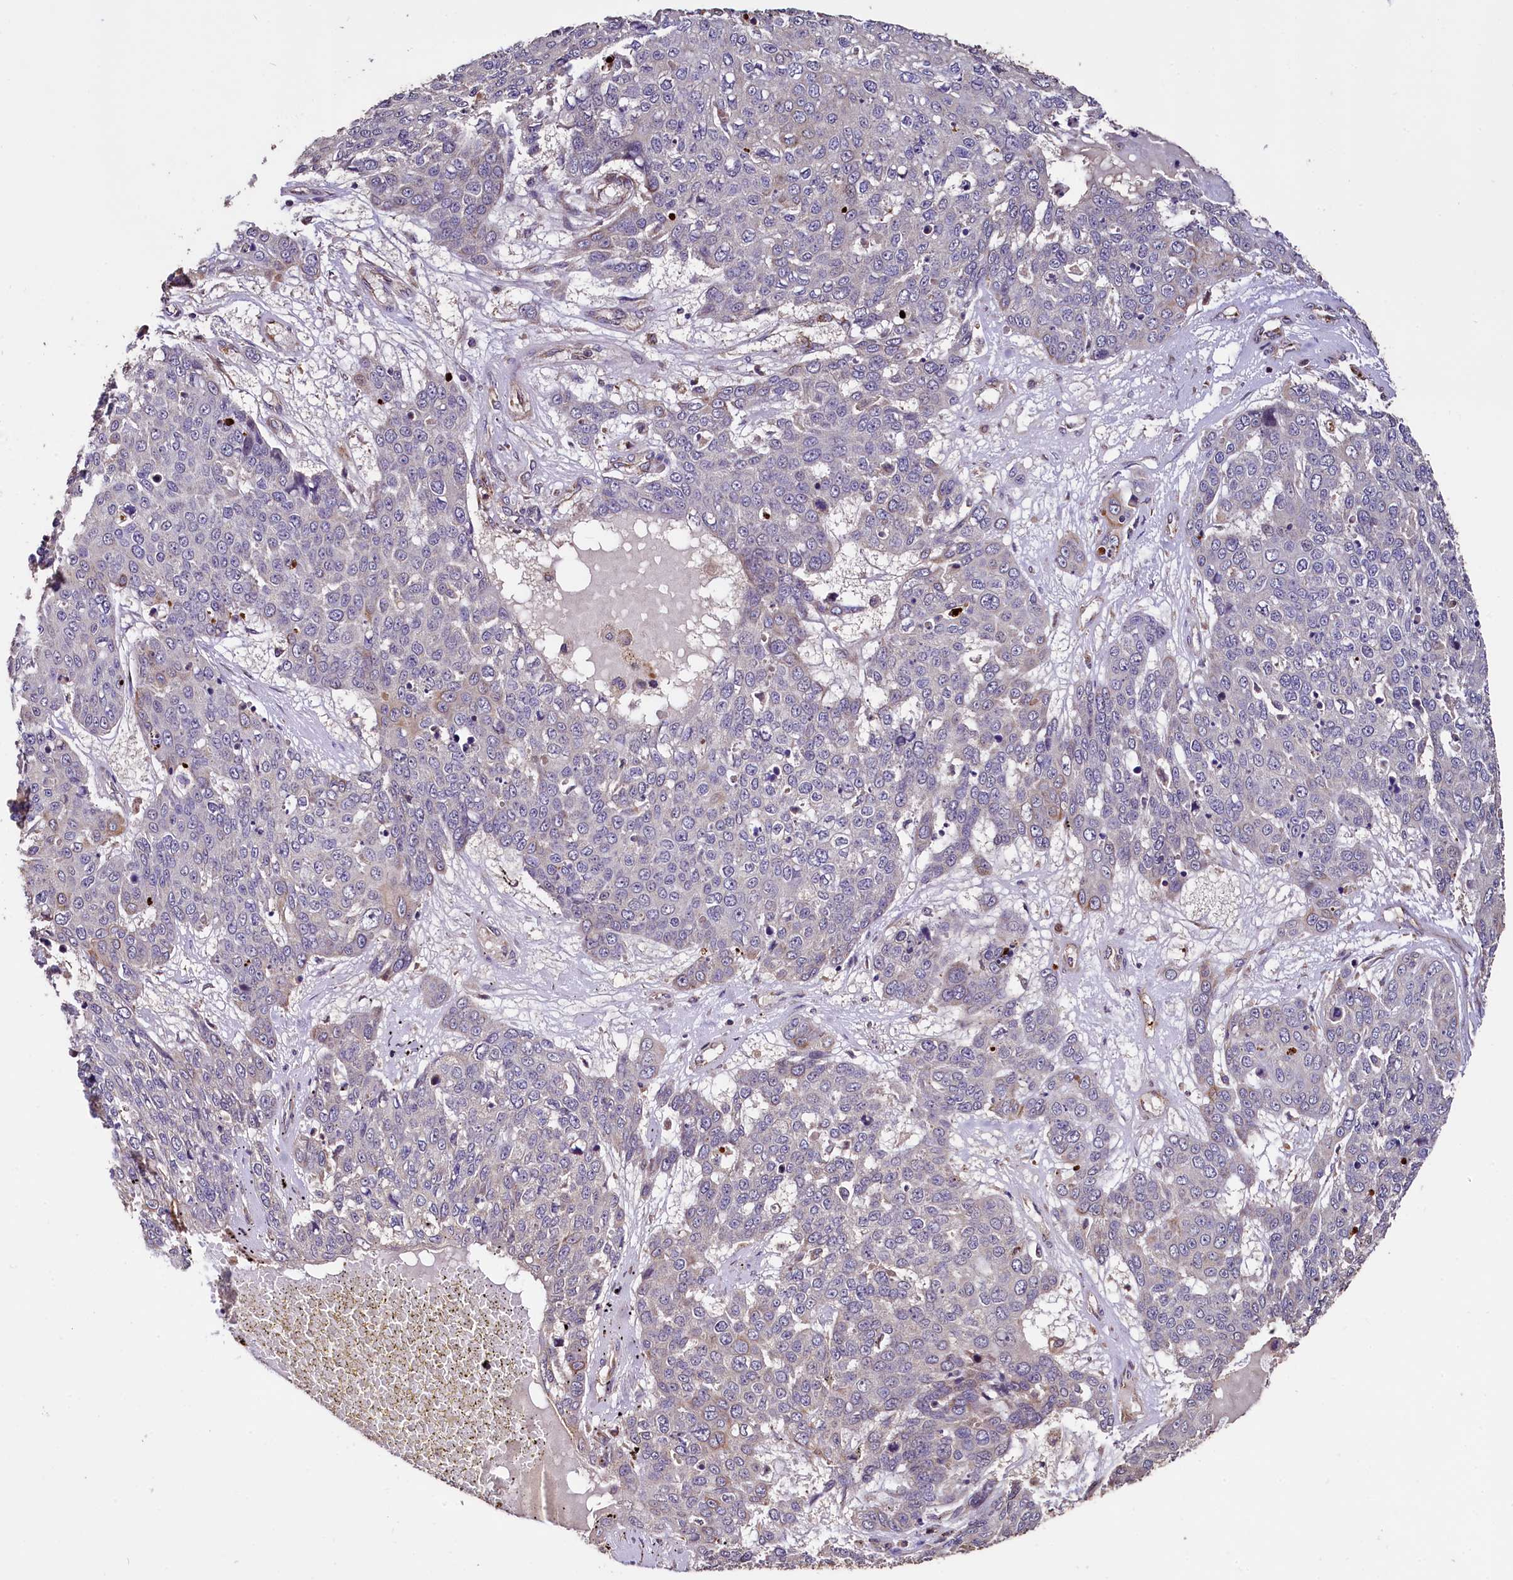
{"staining": {"intensity": "weak", "quantity": "<25%", "location": "cytoplasmic/membranous"}, "tissue": "skin cancer", "cell_type": "Tumor cells", "image_type": "cancer", "snomed": [{"axis": "morphology", "description": "Squamous cell carcinoma, NOS"}, {"axis": "topography", "description": "Skin"}], "caption": "DAB (3,3'-diaminobenzidine) immunohistochemical staining of skin cancer displays no significant expression in tumor cells.", "gene": "RASSF1", "patient": {"sex": "male", "age": 71}}